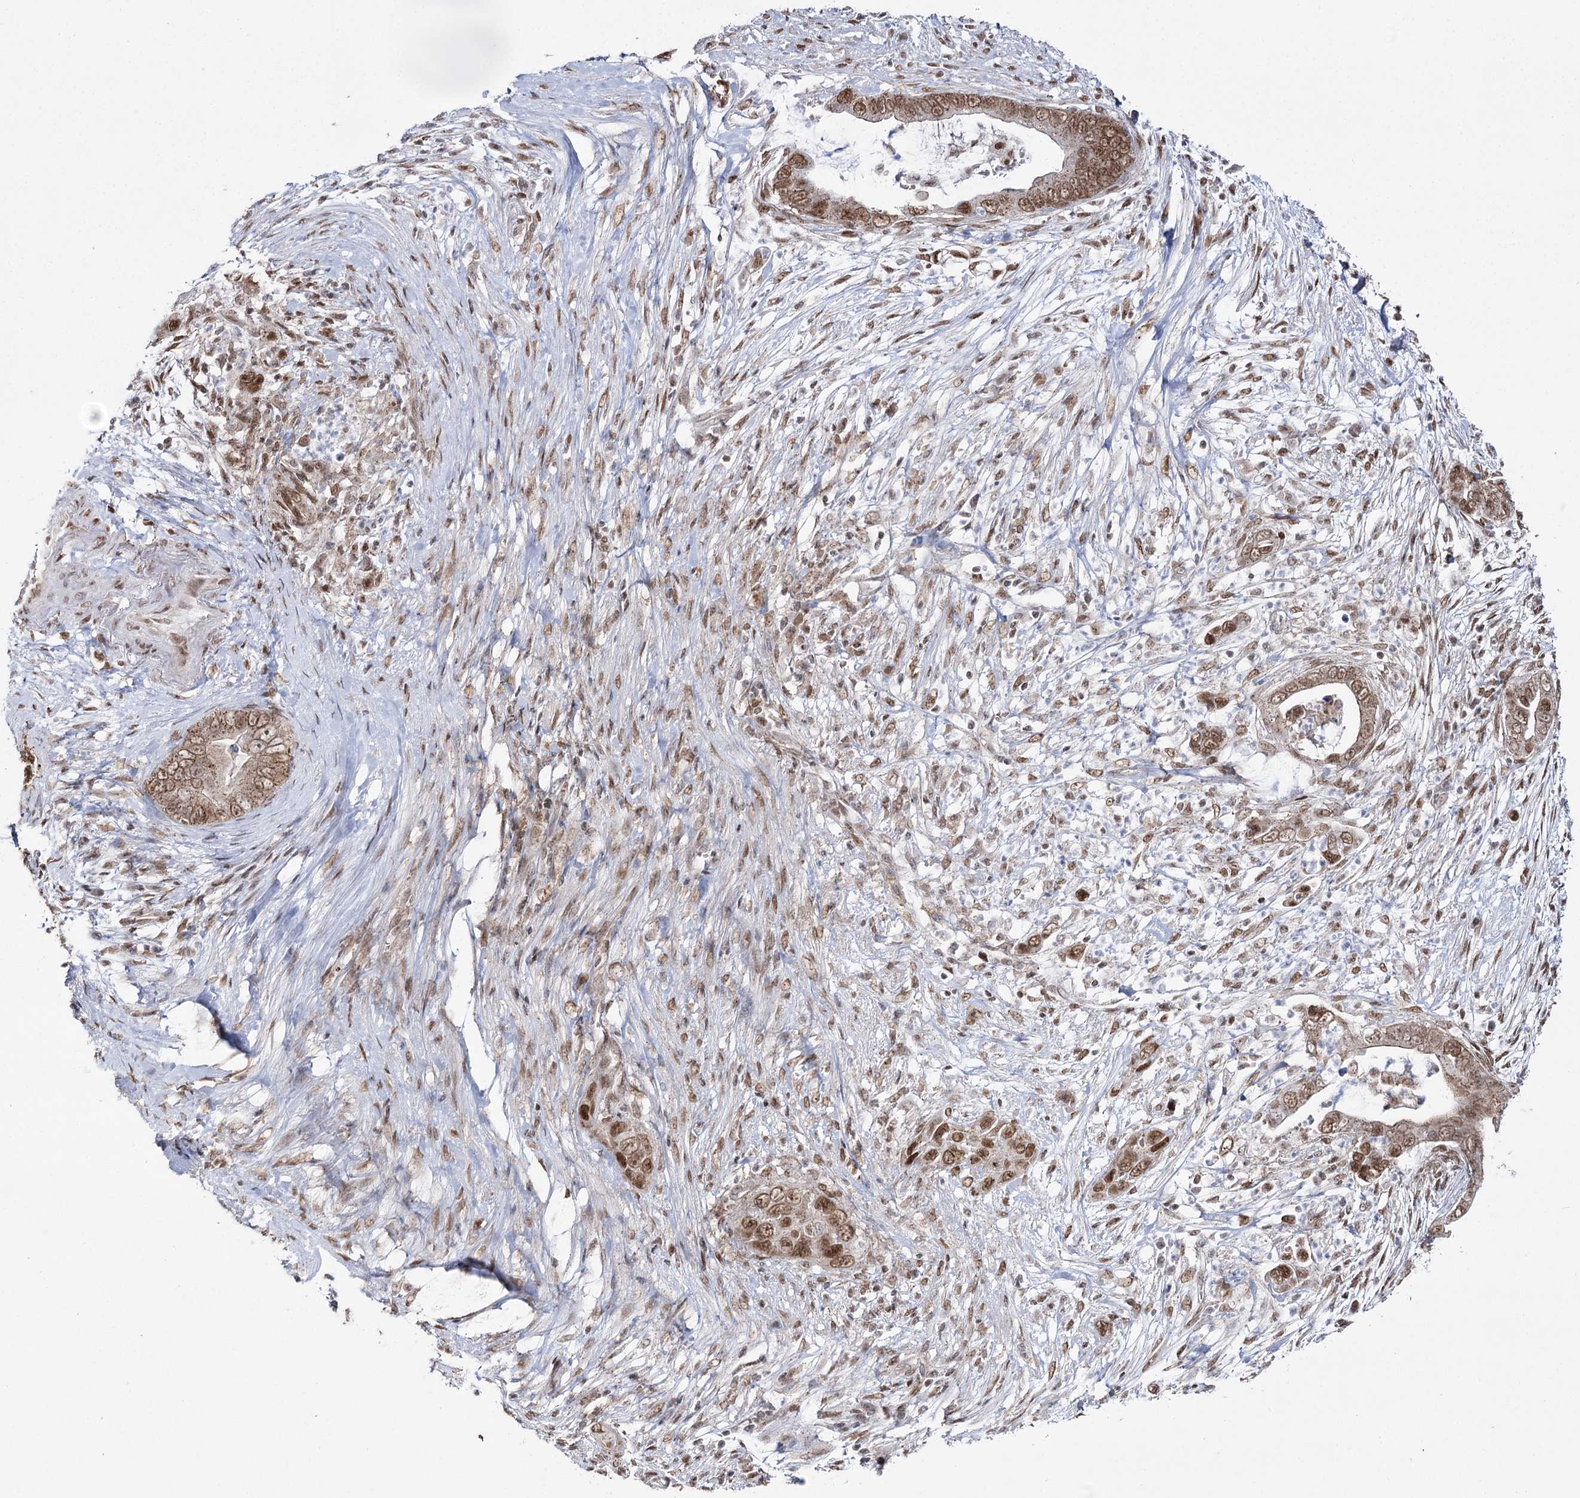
{"staining": {"intensity": "moderate", "quantity": ">75%", "location": "cytoplasmic/membranous,nuclear"}, "tissue": "pancreatic cancer", "cell_type": "Tumor cells", "image_type": "cancer", "snomed": [{"axis": "morphology", "description": "Adenocarcinoma, NOS"}, {"axis": "topography", "description": "Pancreas"}], "caption": "Pancreatic cancer tissue demonstrates moderate cytoplasmic/membranous and nuclear positivity in approximately >75% of tumor cells, visualized by immunohistochemistry. (Brightfield microscopy of DAB IHC at high magnification).", "gene": "VGLL4", "patient": {"sex": "male", "age": 75}}